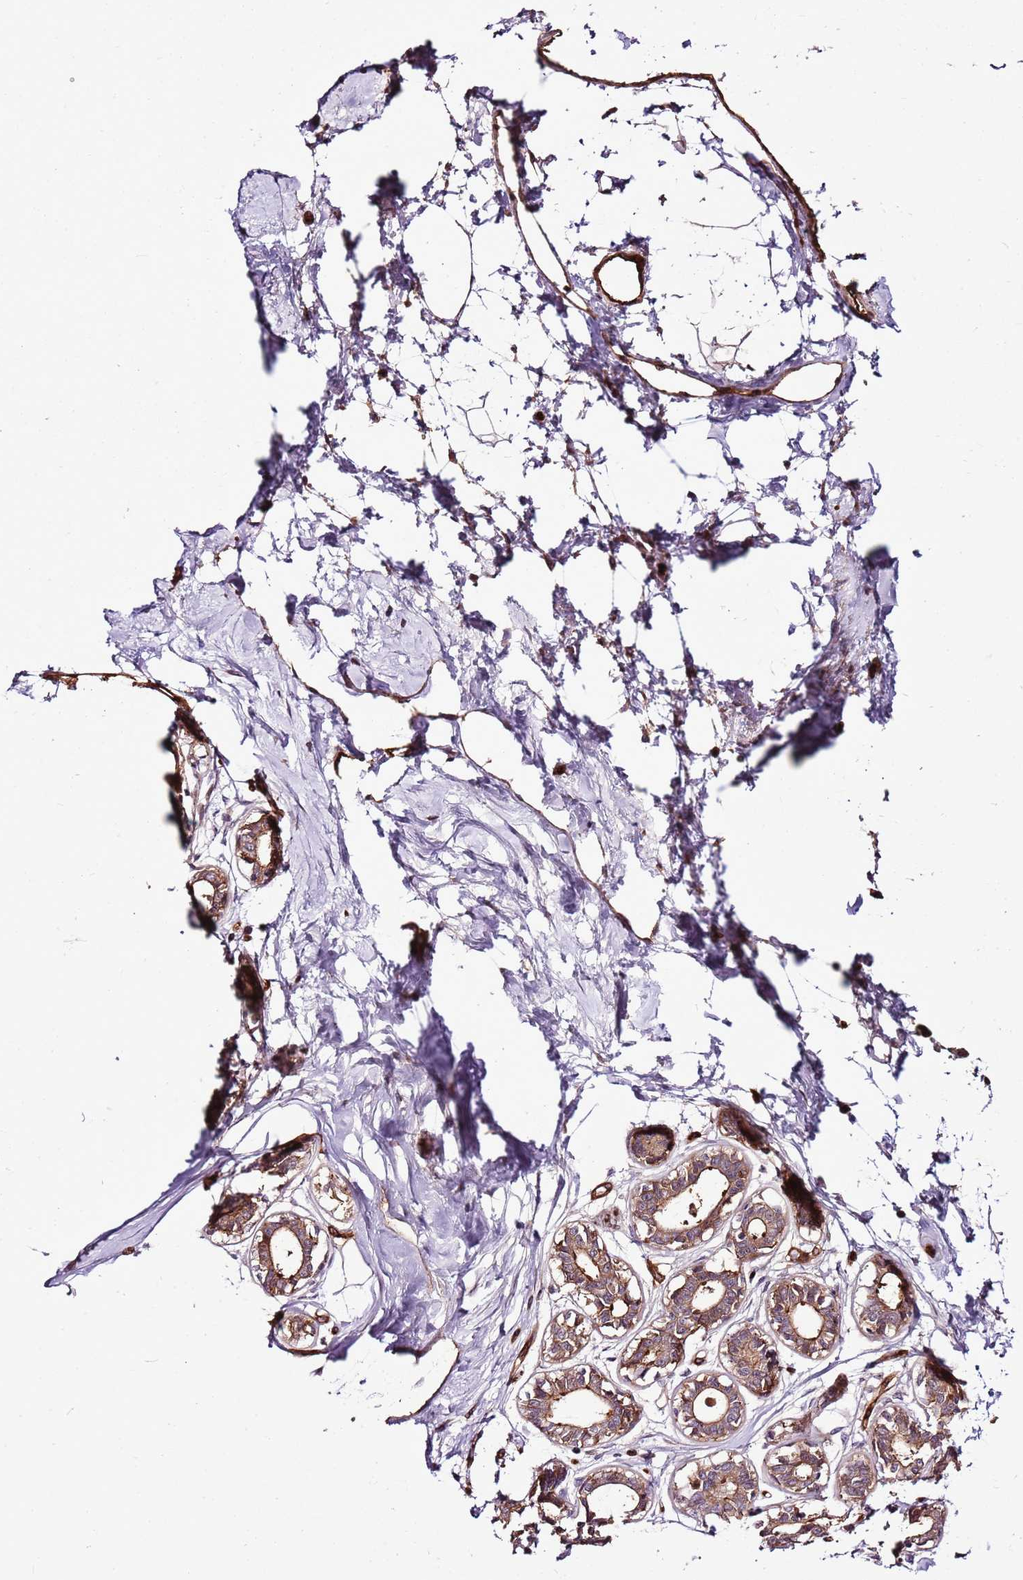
{"staining": {"intensity": "moderate", "quantity": ">75%", "location": "cytoplasmic/membranous"}, "tissue": "breast", "cell_type": "Adipocytes", "image_type": "normal", "snomed": [{"axis": "morphology", "description": "Normal tissue, NOS"}, {"axis": "topography", "description": "Breast"}], "caption": "Breast stained with DAB (3,3'-diaminobenzidine) immunohistochemistry (IHC) reveals medium levels of moderate cytoplasmic/membranous expression in approximately >75% of adipocytes. (IHC, brightfield microscopy, high magnification).", "gene": "ZNF827", "patient": {"sex": "female", "age": 45}}